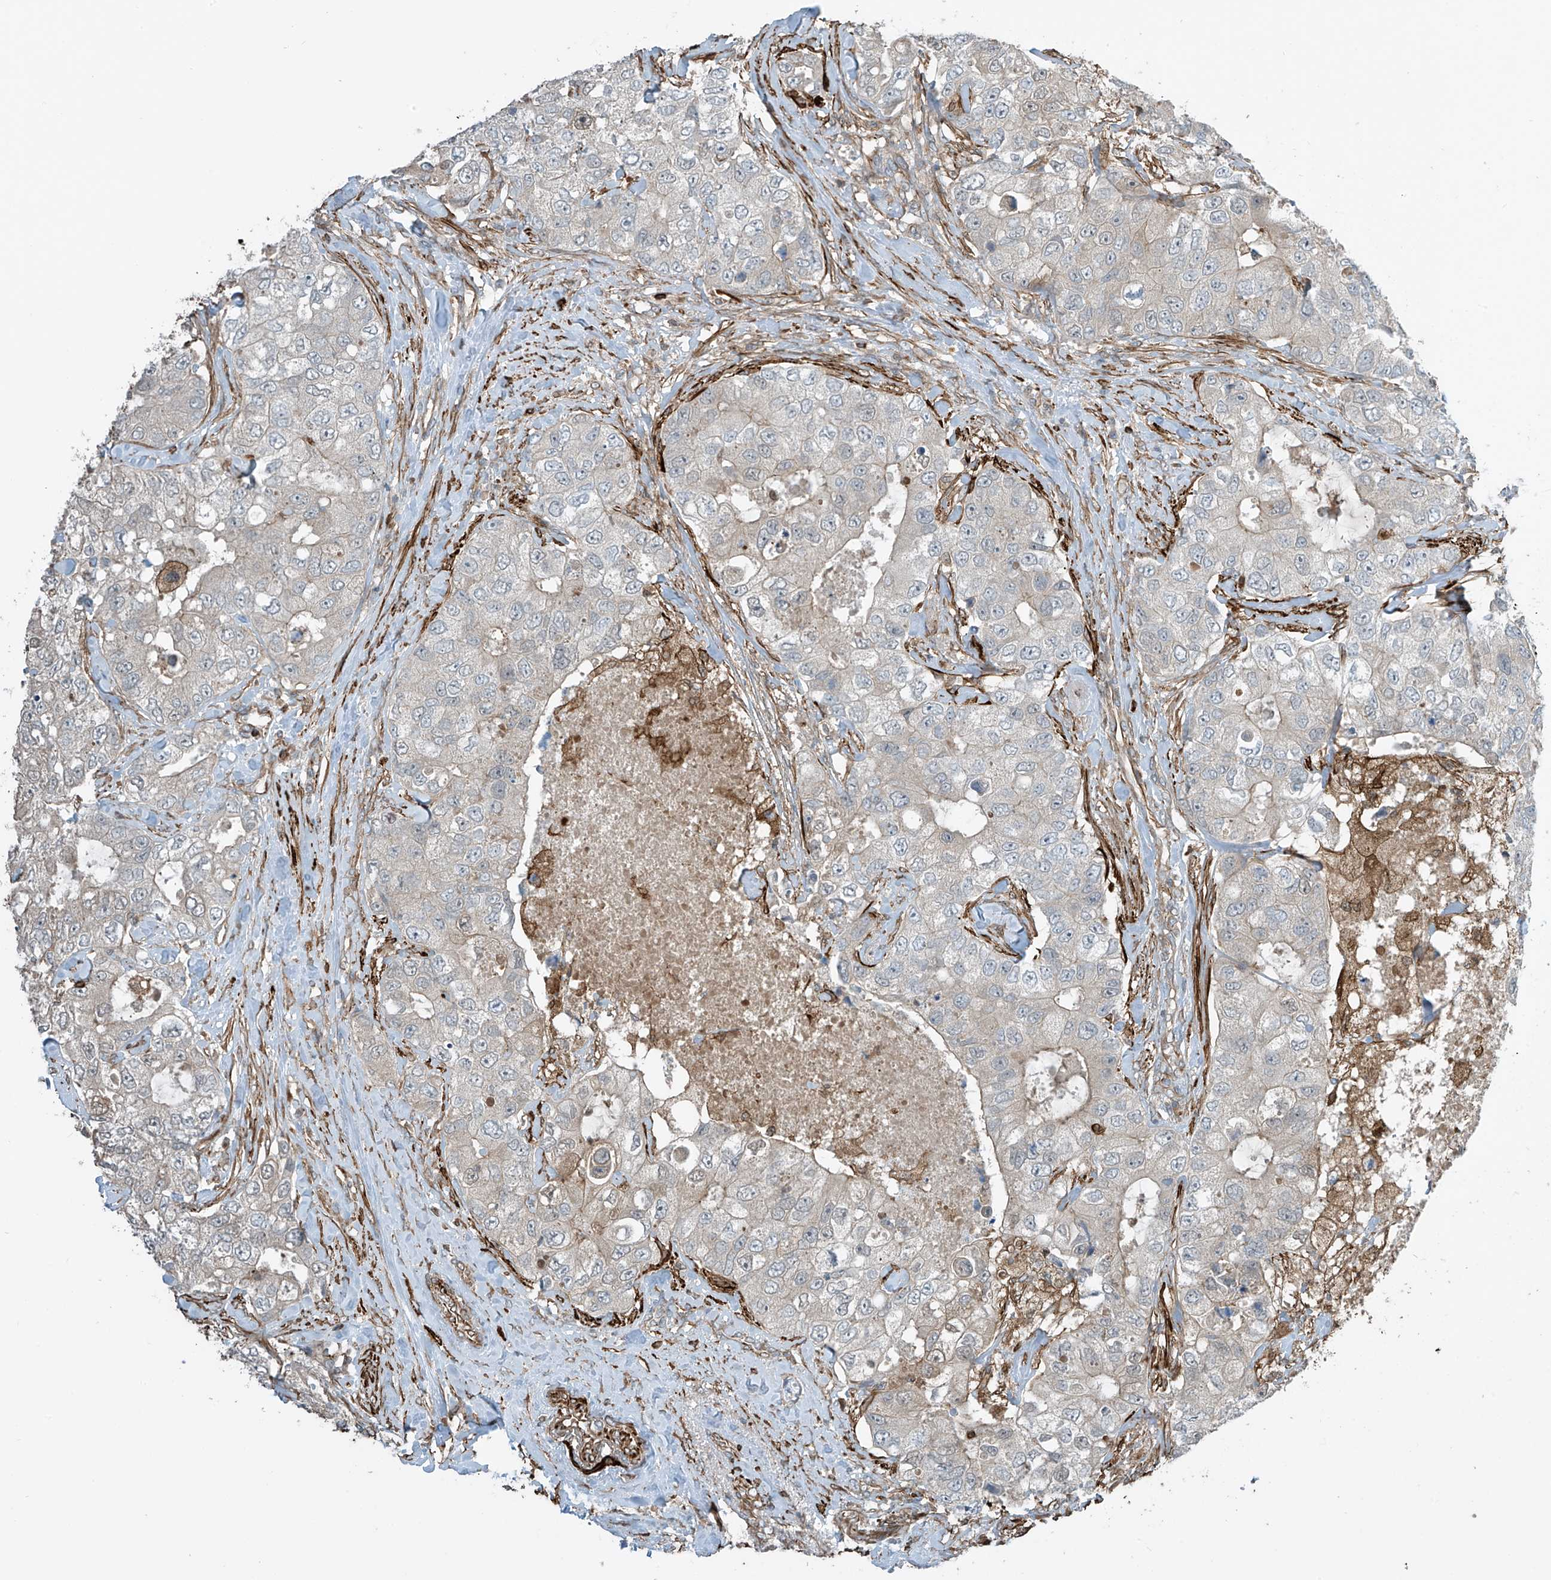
{"staining": {"intensity": "negative", "quantity": "none", "location": "none"}, "tissue": "breast cancer", "cell_type": "Tumor cells", "image_type": "cancer", "snomed": [{"axis": "morphology", "description": "Duct carcinoma"}, {"axis": "topography", "description": "Breast"}], "caption": "This is an immunohistochemistry (IHC) photomicrograph of human breast cancer. There is no expression in tumor cells.", "gene": "SH3BGRL3", "patient": {"sex": "female", "age": 62}}